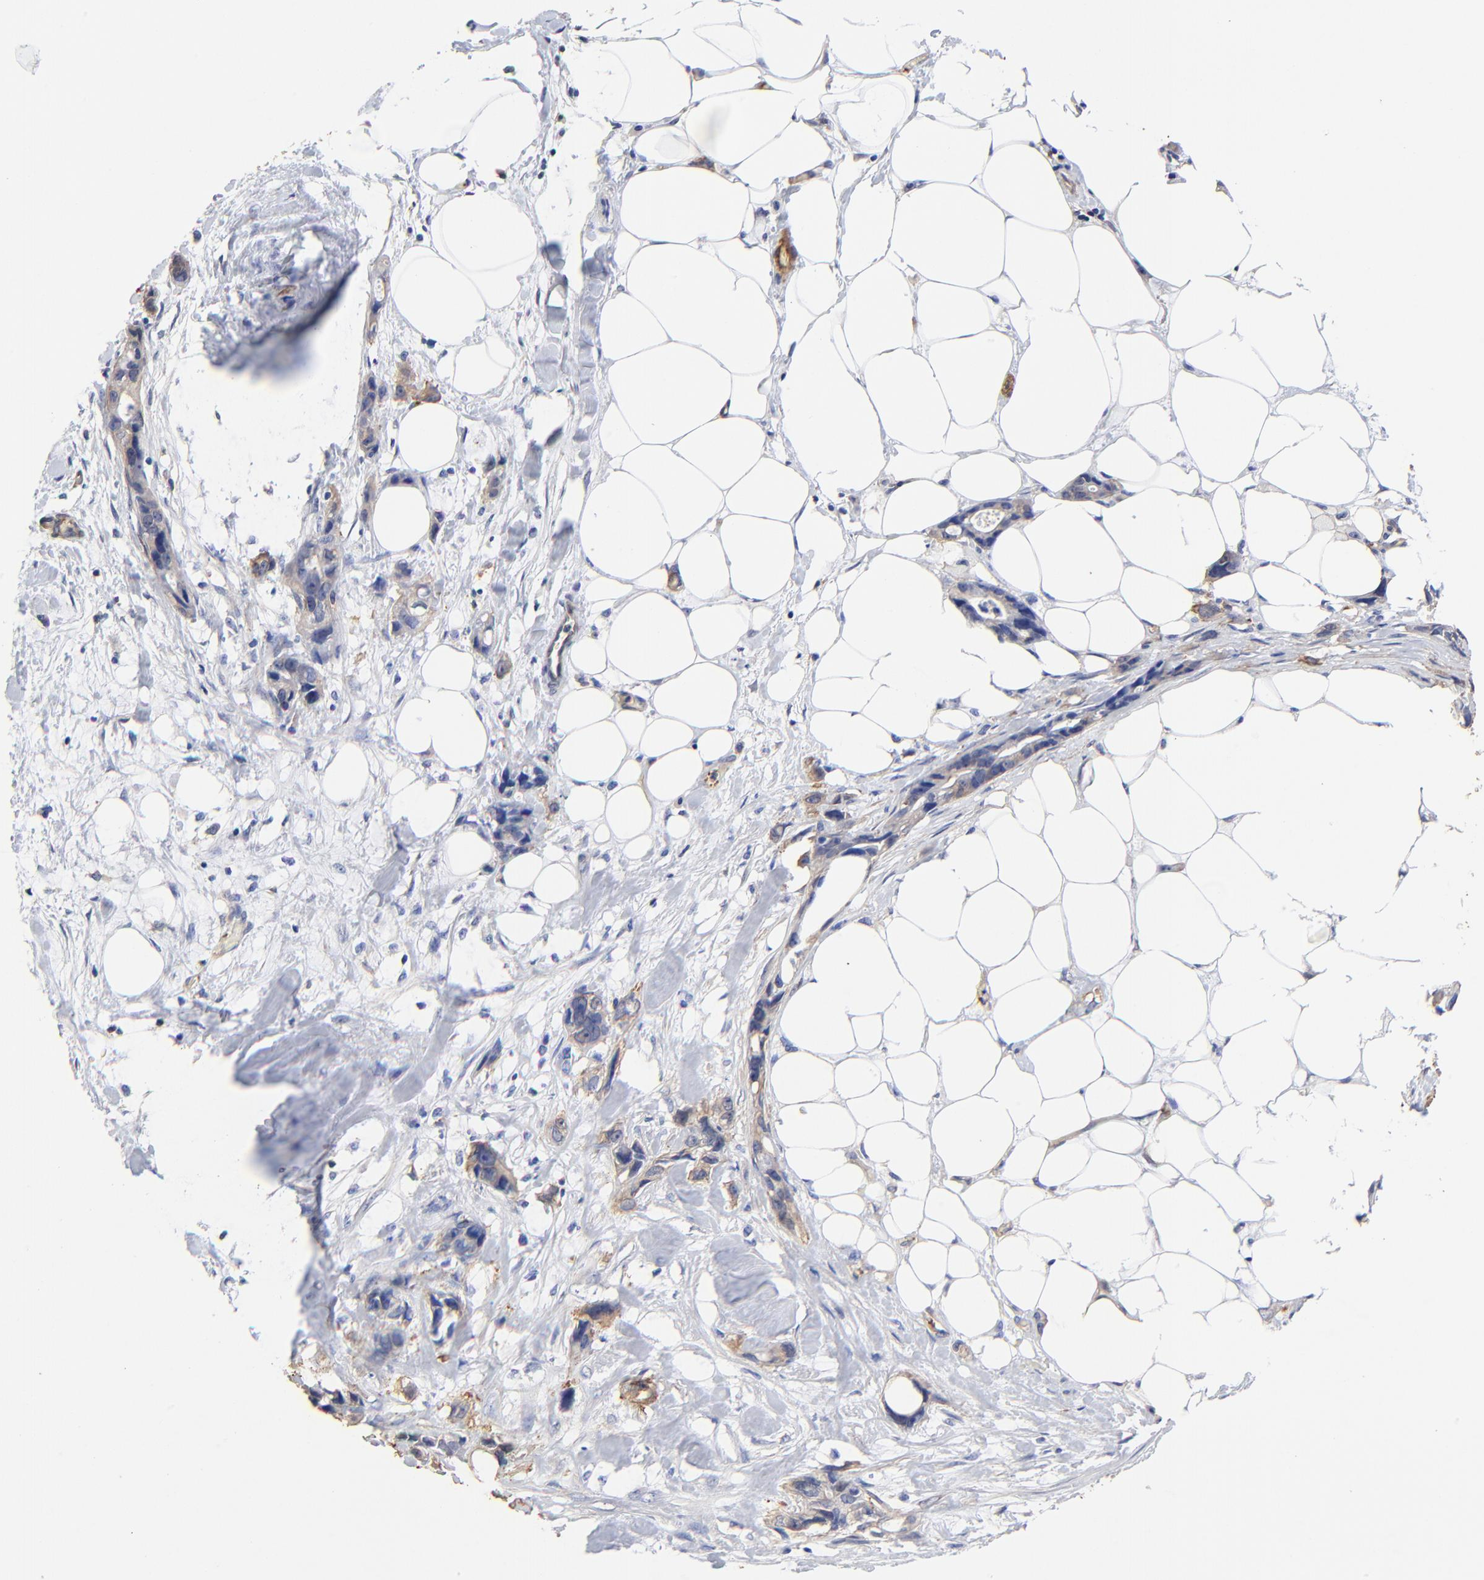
{"staining": {"intensity": "moderate", "quantity": ">75%", "location": "cytoplasmic/membranous"}, "tissue": "stomach cancer", "cell_type": "Tumor cells", "image_type": "cancer", "snomed": [{"axis": "morphology", "description": "Adenocarcinoma, NOS"}, {"axis": "topography", "description": "Stomach, upper"}], "caption": "Protein staining reveals moderate cytoplasmic/membranous positivity in about >75% of tumor cells in stomach adenocarcinoma.", "gene": "TAGLN2", "patient": {"sex": "male", "age": 47}}